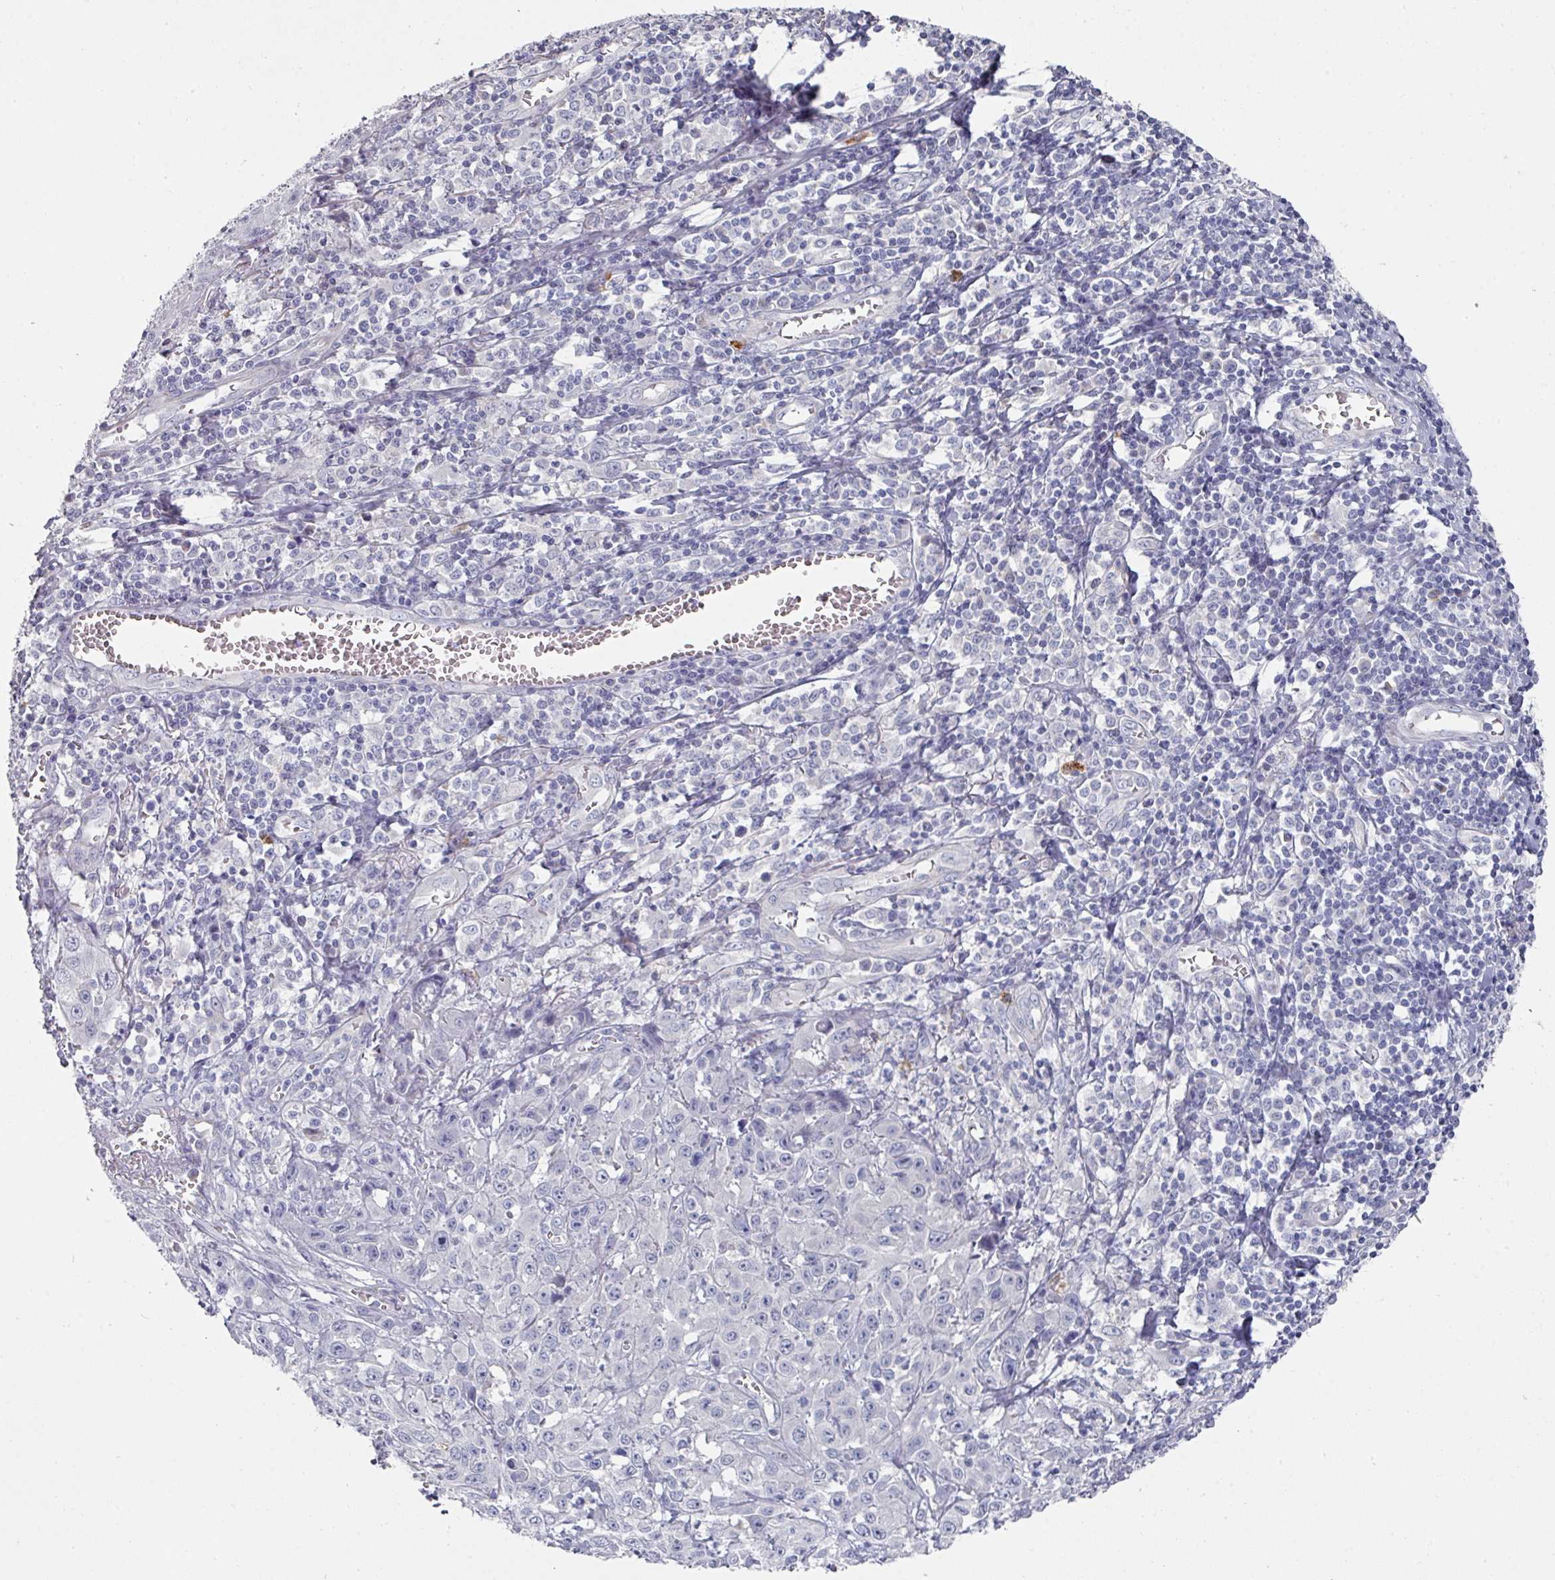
{"staining": {"intensity": "negative", "quantity": "none", "location": "none"}, "tissue": "skin cancer", "cell_type": "Tumor cells", "image_type": "cancer", "snomed": [{"axis": "morphology", "description": "Squamous cell carcinoma, NOS"}, {"axis": "topography", "description": "Skin"}, {"axis": "topography", "description": "Vulva"}], "caption": "Immunohistochemical staining of human skin squamous cell carcinoma displays no significant positivity in tumor cells.", "gene": "NT5C1A", "patient": {"sex": "female", "age": 71}}